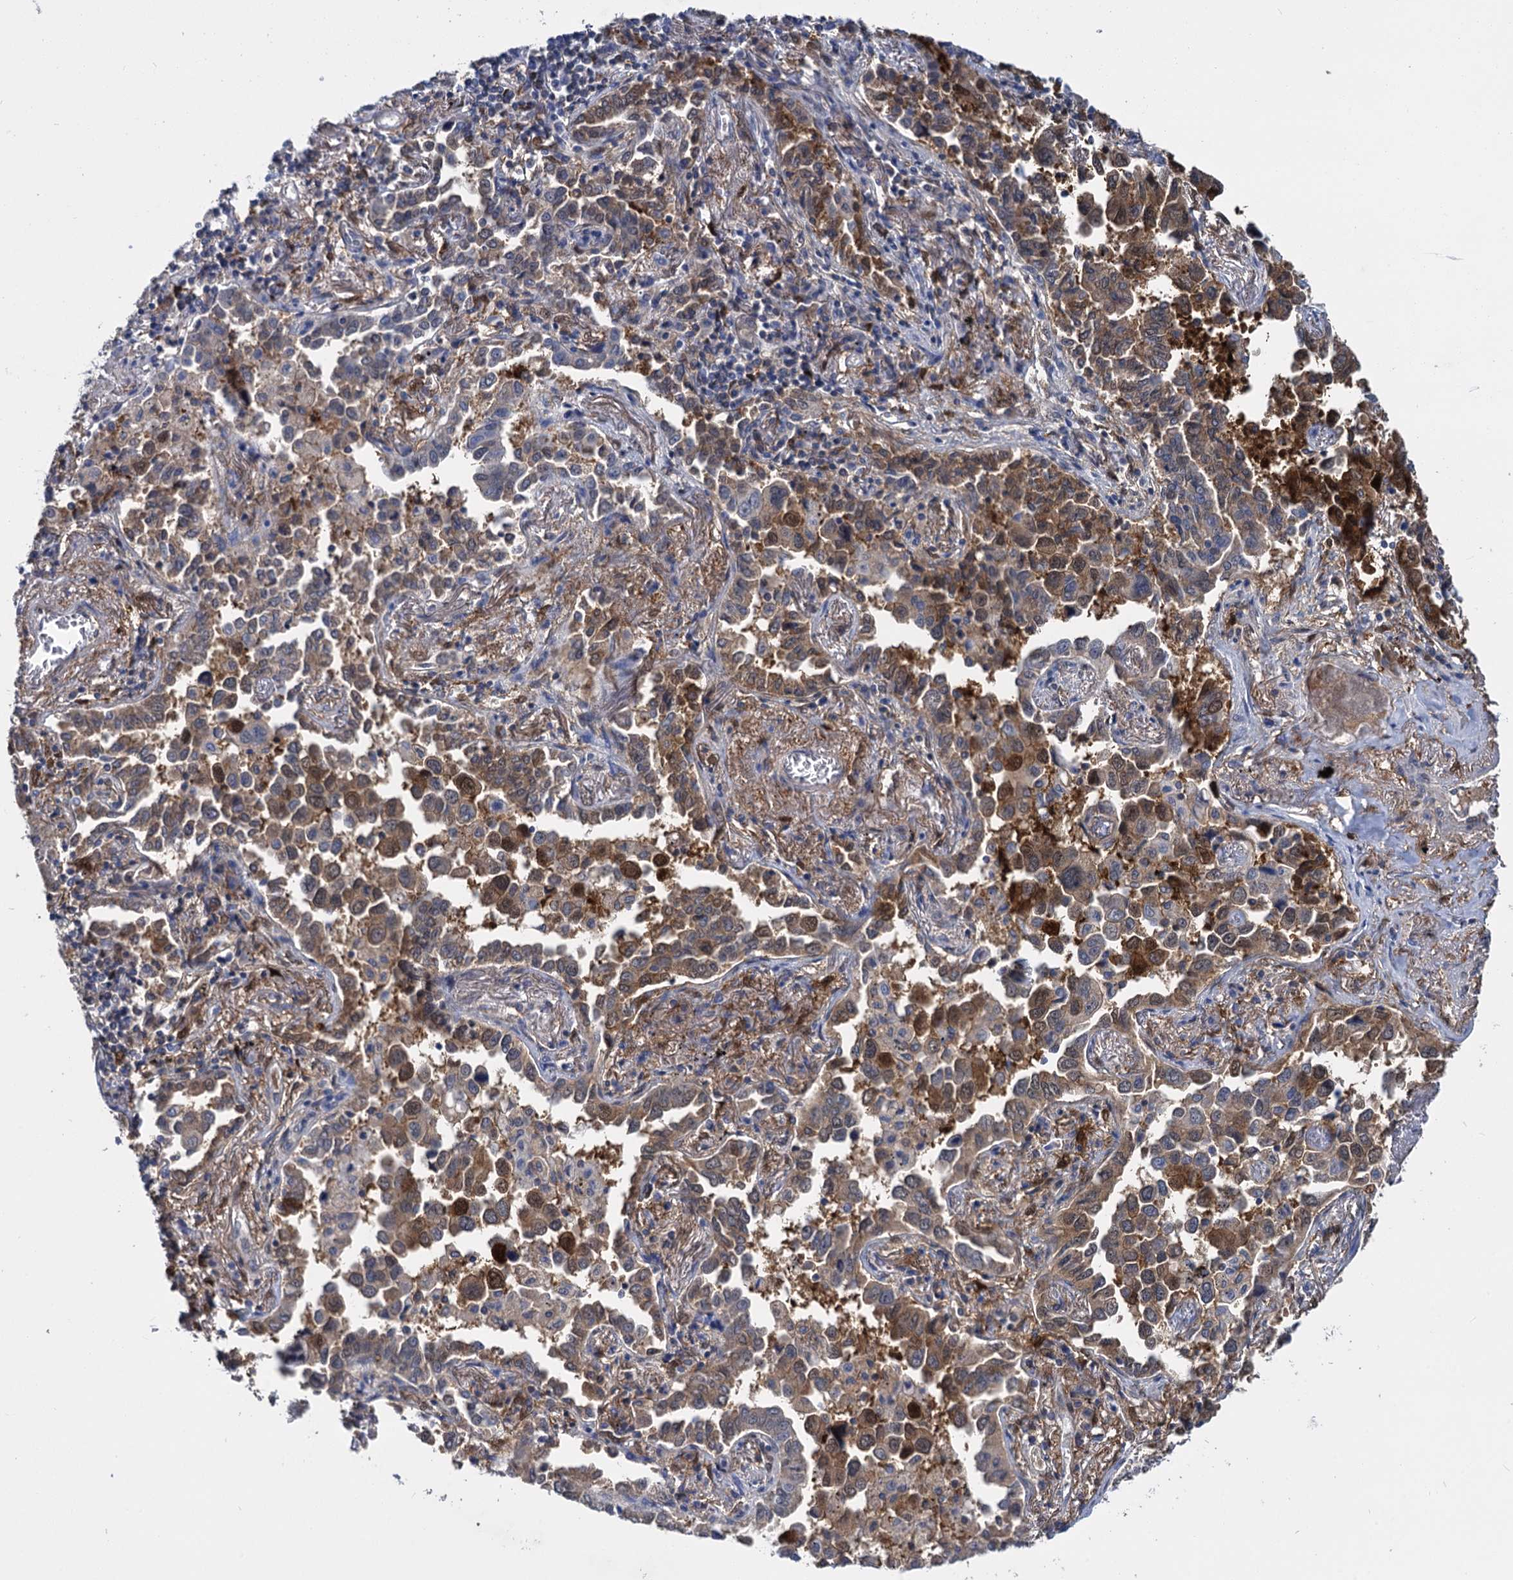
{"staining": {"intensity": "moderate", "quantity": ">75%", "location": "cytoplasmic/membranous"}, "tissue": "lung cancer", "cell_type": "Tumor cells", "image_type": "cancer", "snomed": [{"axis": "morphology", "description": "Adenocarcinoma, NOS"}, {"axis": "topography", "description": "Lung"}], "caption": "A brown stain shows moderate cytoplasmic/membranous positivity of a protein in human lung adenocarcinoma tumor cells. Ihc stains the protein of interest in brown and the nuclei are stained blue.", "gene": "GSTM3", "patient": {"sex": "male", "age": 67}}